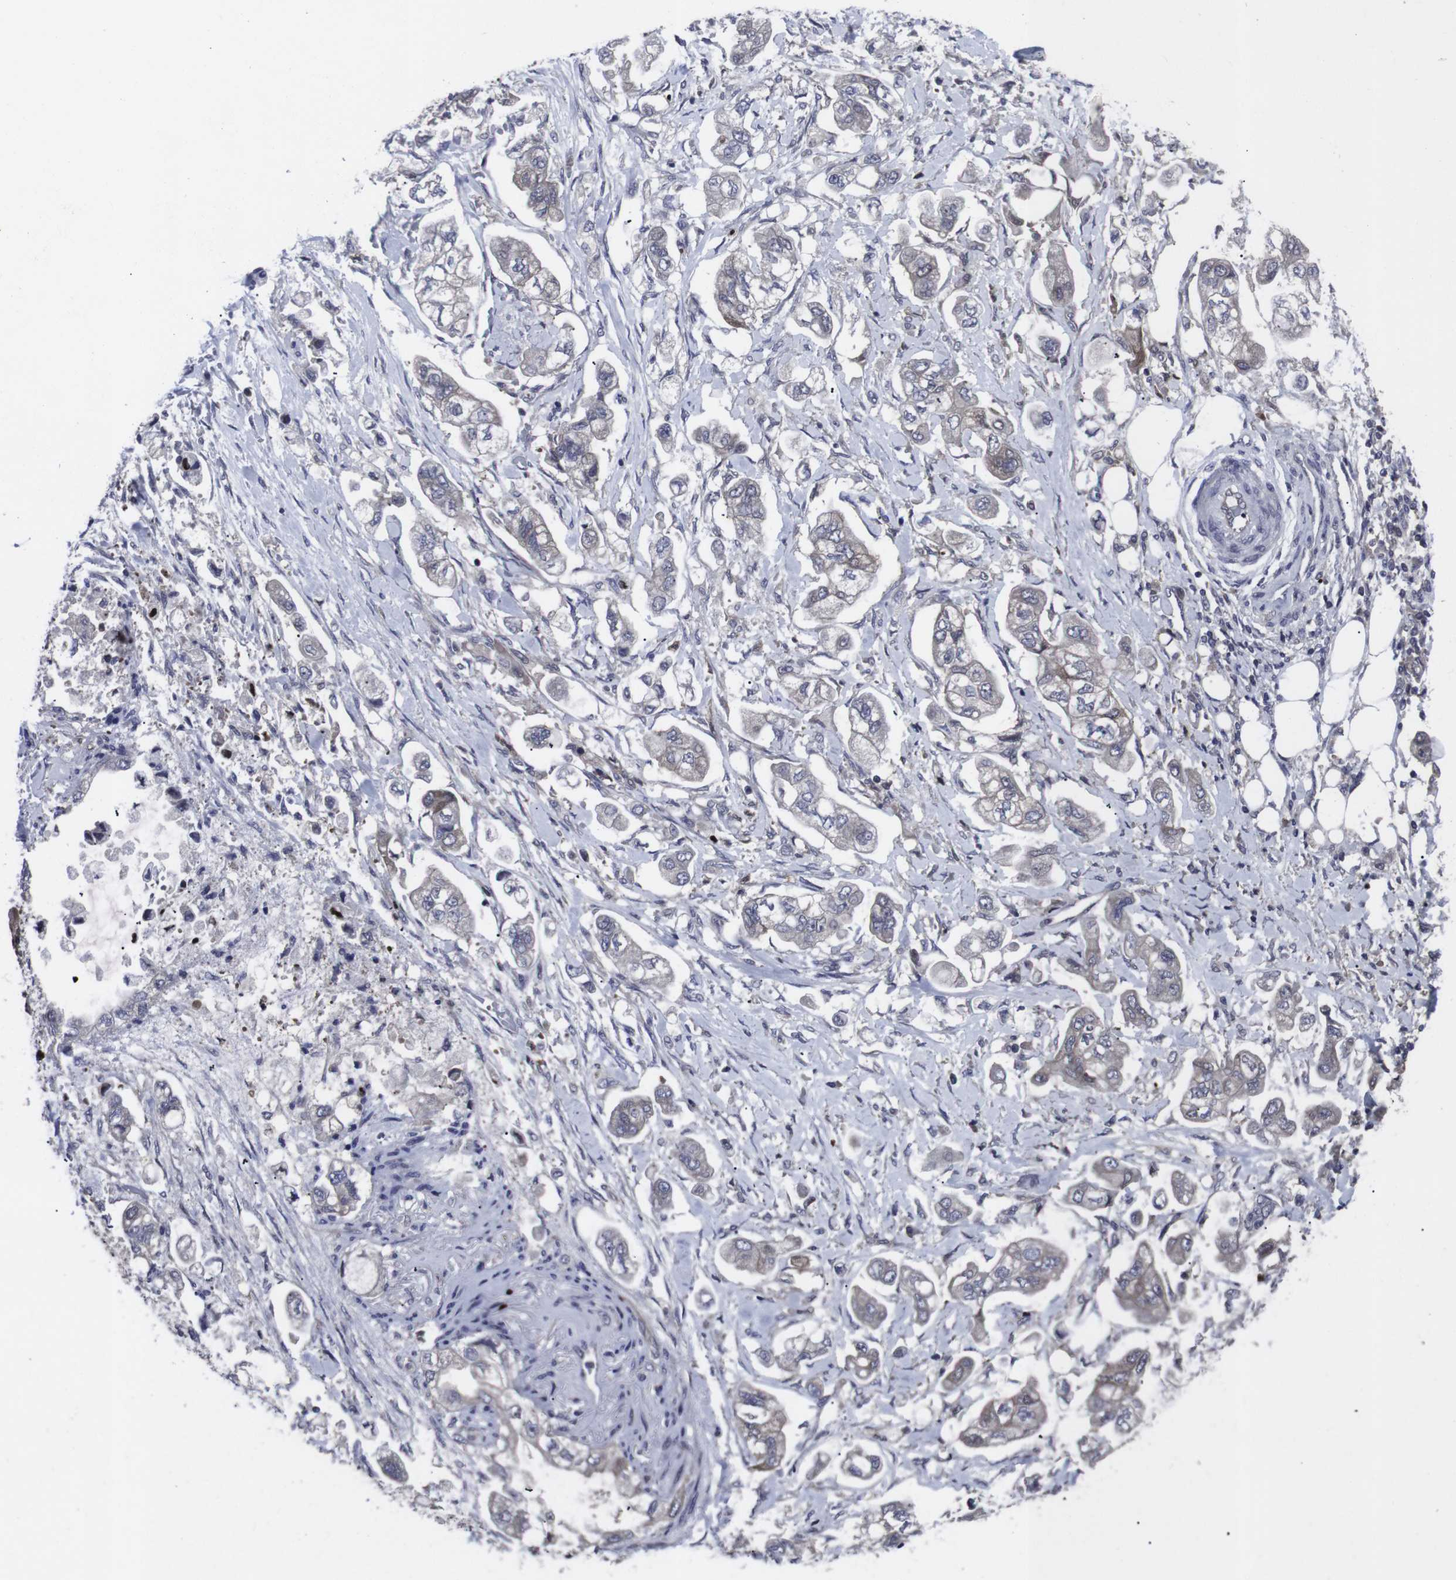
{"staining": {"intensity": "weak", "quantity": "25%-75%", "location": "cytoplasmic/membranous"}, "tissue": "stomach cancer", "cell_type": "Tumor cells", "image_type": "cancer", "snomed": [{"axis": "morphology", "description": "Adenocarcinoma, NOS"}, {"axis": "topography", "description": "Stomach"}], "caption": "Protein staining of stomach adenocarcinoma tissue demonstrates weak cytoplasmic/membranous staining in approximately 25%-75% of tumor cells.", "gene": "HPRT1", "patient": {"sex": "male", "age": 62}}